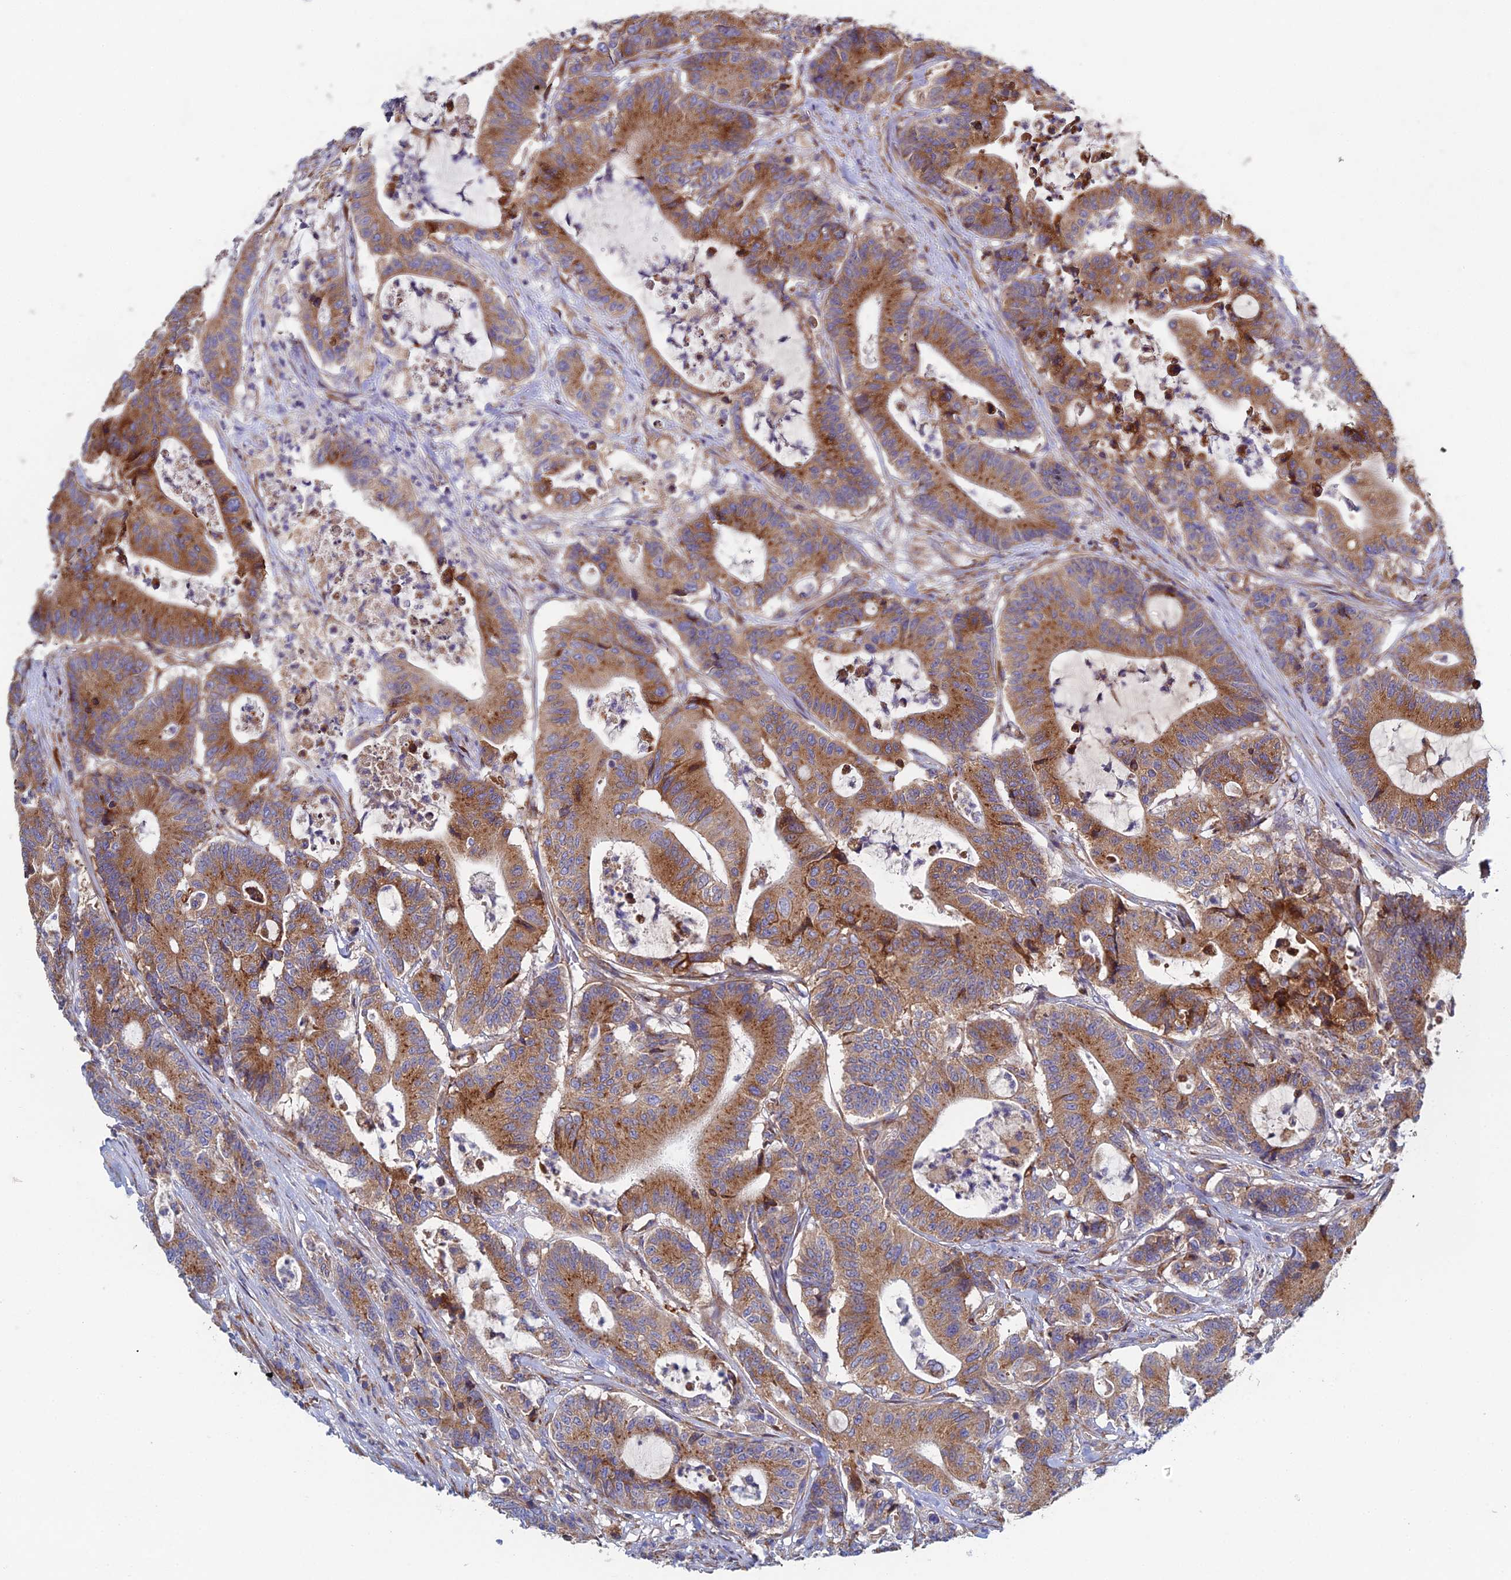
{"staining": {"intensity": "moderate", "quantity": ">75%", "location": "cytoplasmic/membranous"}, "tissue": "colorectal cancer", "cell_type": "Tumor cells", "image_type": "cancer", "snomed": [{"axis": "morphology", "description": "Adenocarcinoma, NOS"}, {"axis": "topography", "description": "Colon"}], "caption": "Immunohistochemical staining of human colorectal cancer (adenocarcinoma) exhibits moderate cytoplasmic/membranous protein positivity in about >75% of tumor cells.", "gene": "CLCN3", "patient": {"sex": "female", "age": 84}}